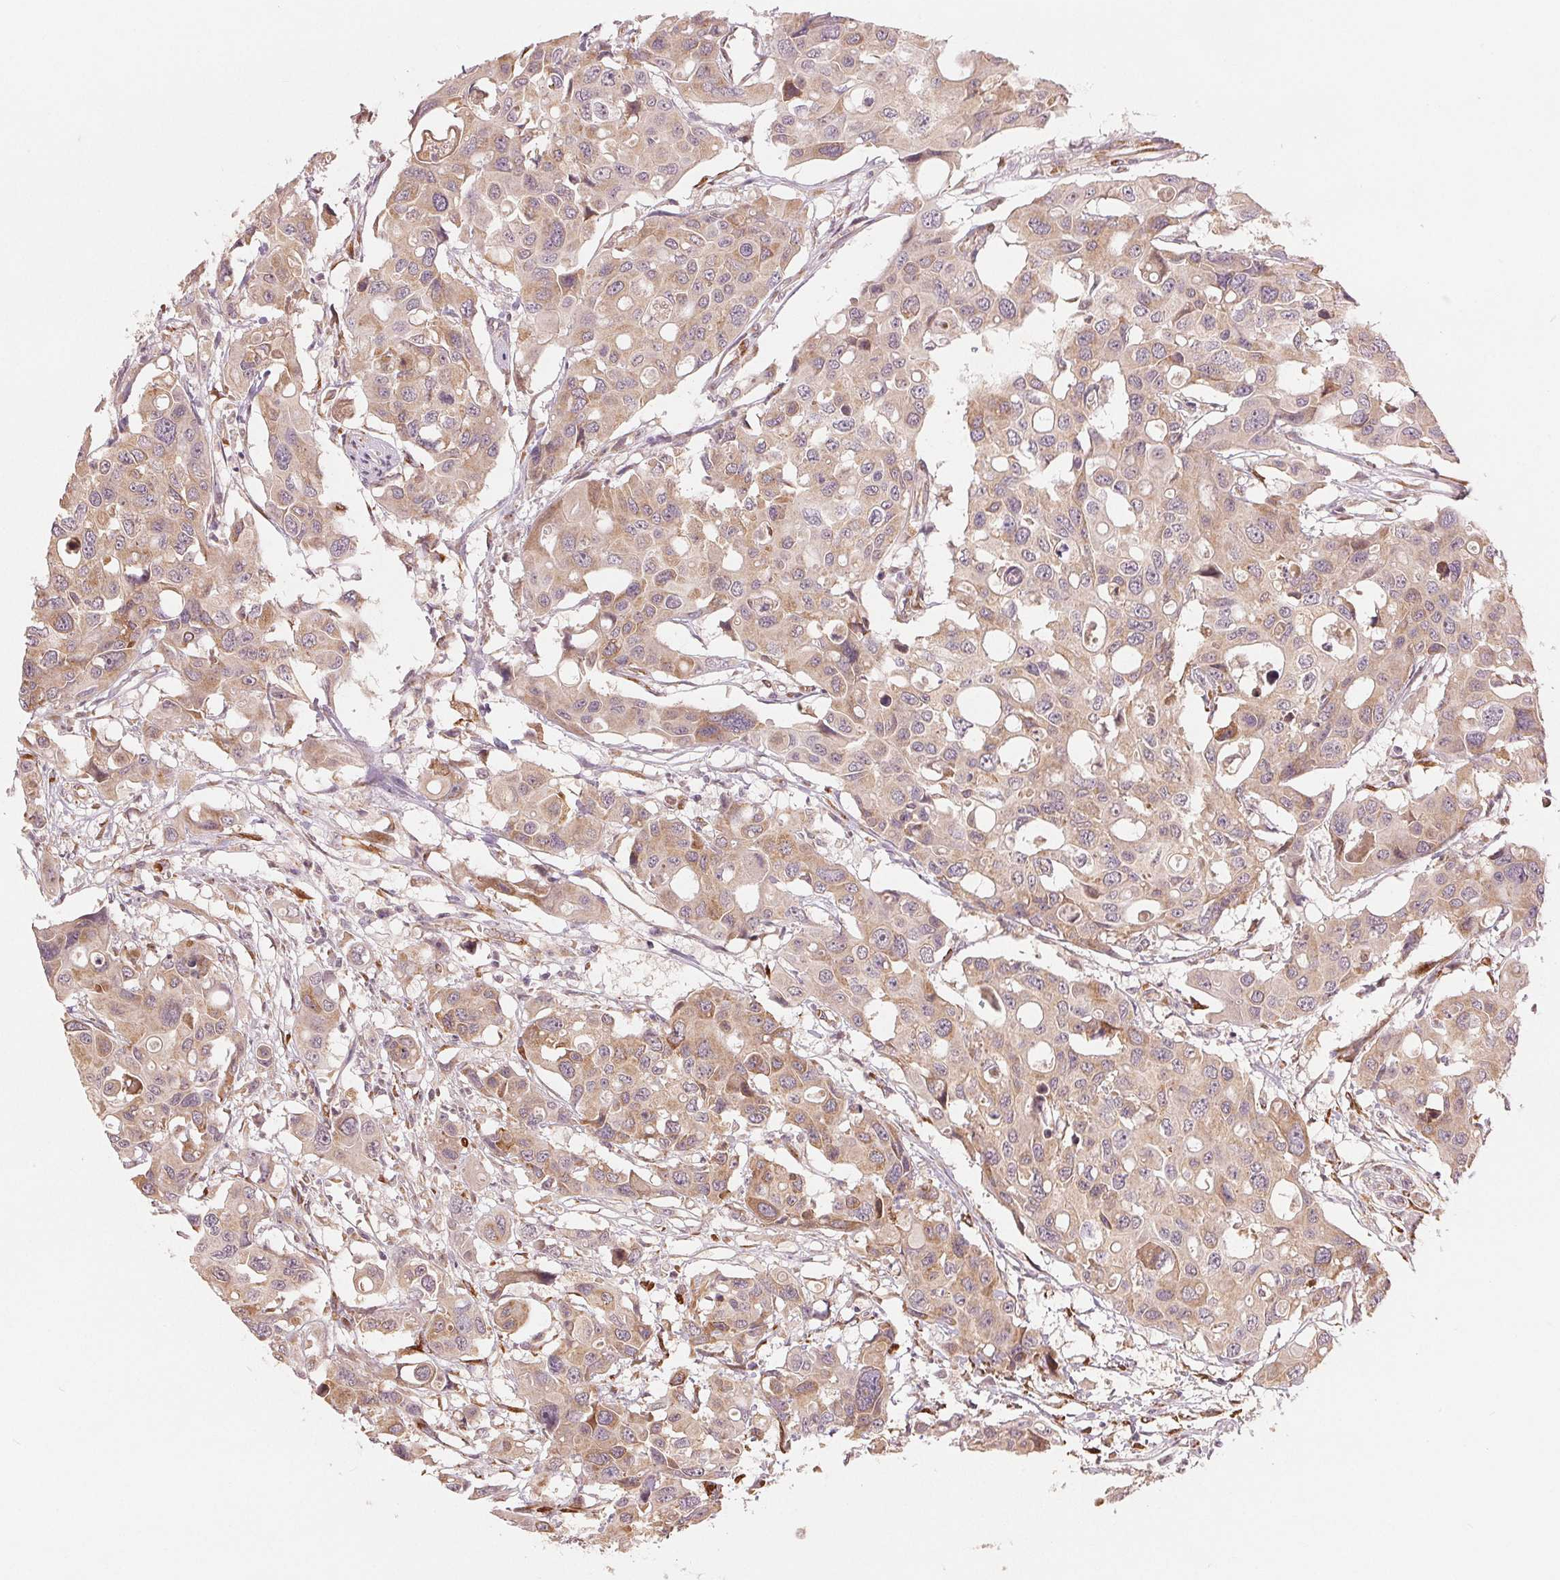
{"staining": {"intensity": "weak", "quantity": ">75%", "location": "cytoplasmic/membranous"}, "tissue": "colorectal cancer", "cell_type": "Tumor cells", "image_type": "cancer", "snomed": [{"axis": "morphology", "description": "Adenocarcinoma, NOS"}, {"axis": "topography", "description": "Colon"}], "caption": "This micrograph demonstrates colorectal cancer stained with immunohistochemistry (IHC) to label a protein in brown. The cytoplasmic/membranous of tumor cells show weak positivity for the protein. Nuclei are counter-stained blue.", "gene": "SLC20A1", "patient": {"sex": "male", "age": 77}}